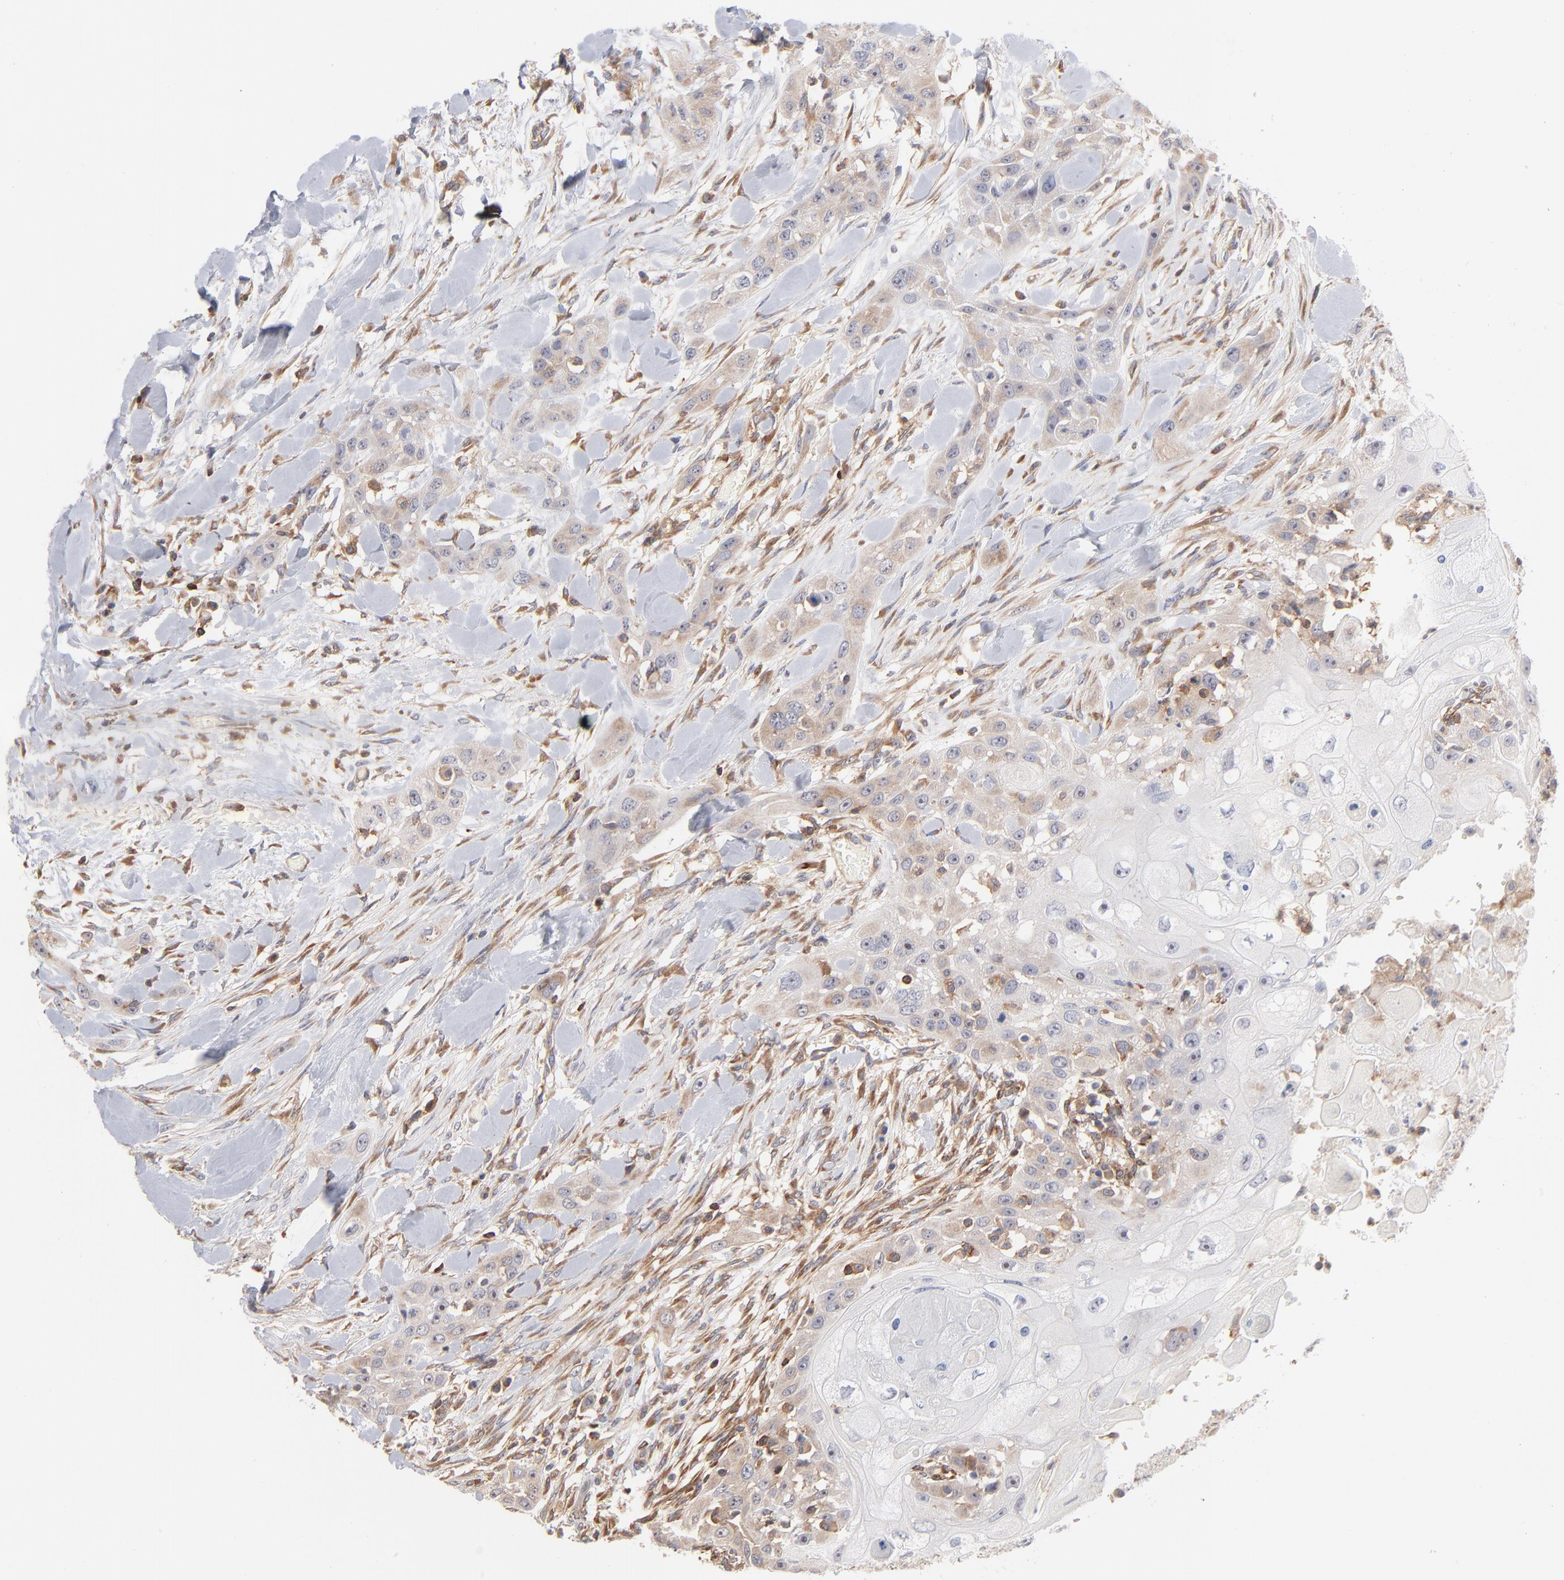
{"staining": {"intensity": "weak", "quantity": "25%-75%", "location": "cytoplasmic/membranous"}, "tissue": "head and neck cancer", "cell_type": "Tumor cells", "image_type": "cancer", "snomed": [{"axis": "morphology", "description": "Neoplasm, malignant, NOS"}, {"axis": "topography", "description": "Salivary gland"}, {"axis": "topography", "description": "Head-Neck"}], "caption": "Malignant neoplasm (head and neck) tissue displays weak cytoplasmic/membranous positivity in approximately 25%-75% of tumor cells, visualized by immunohistochemistry.", "gene": "WIPF1", "patient": {"sex": "male", "age": 43}}